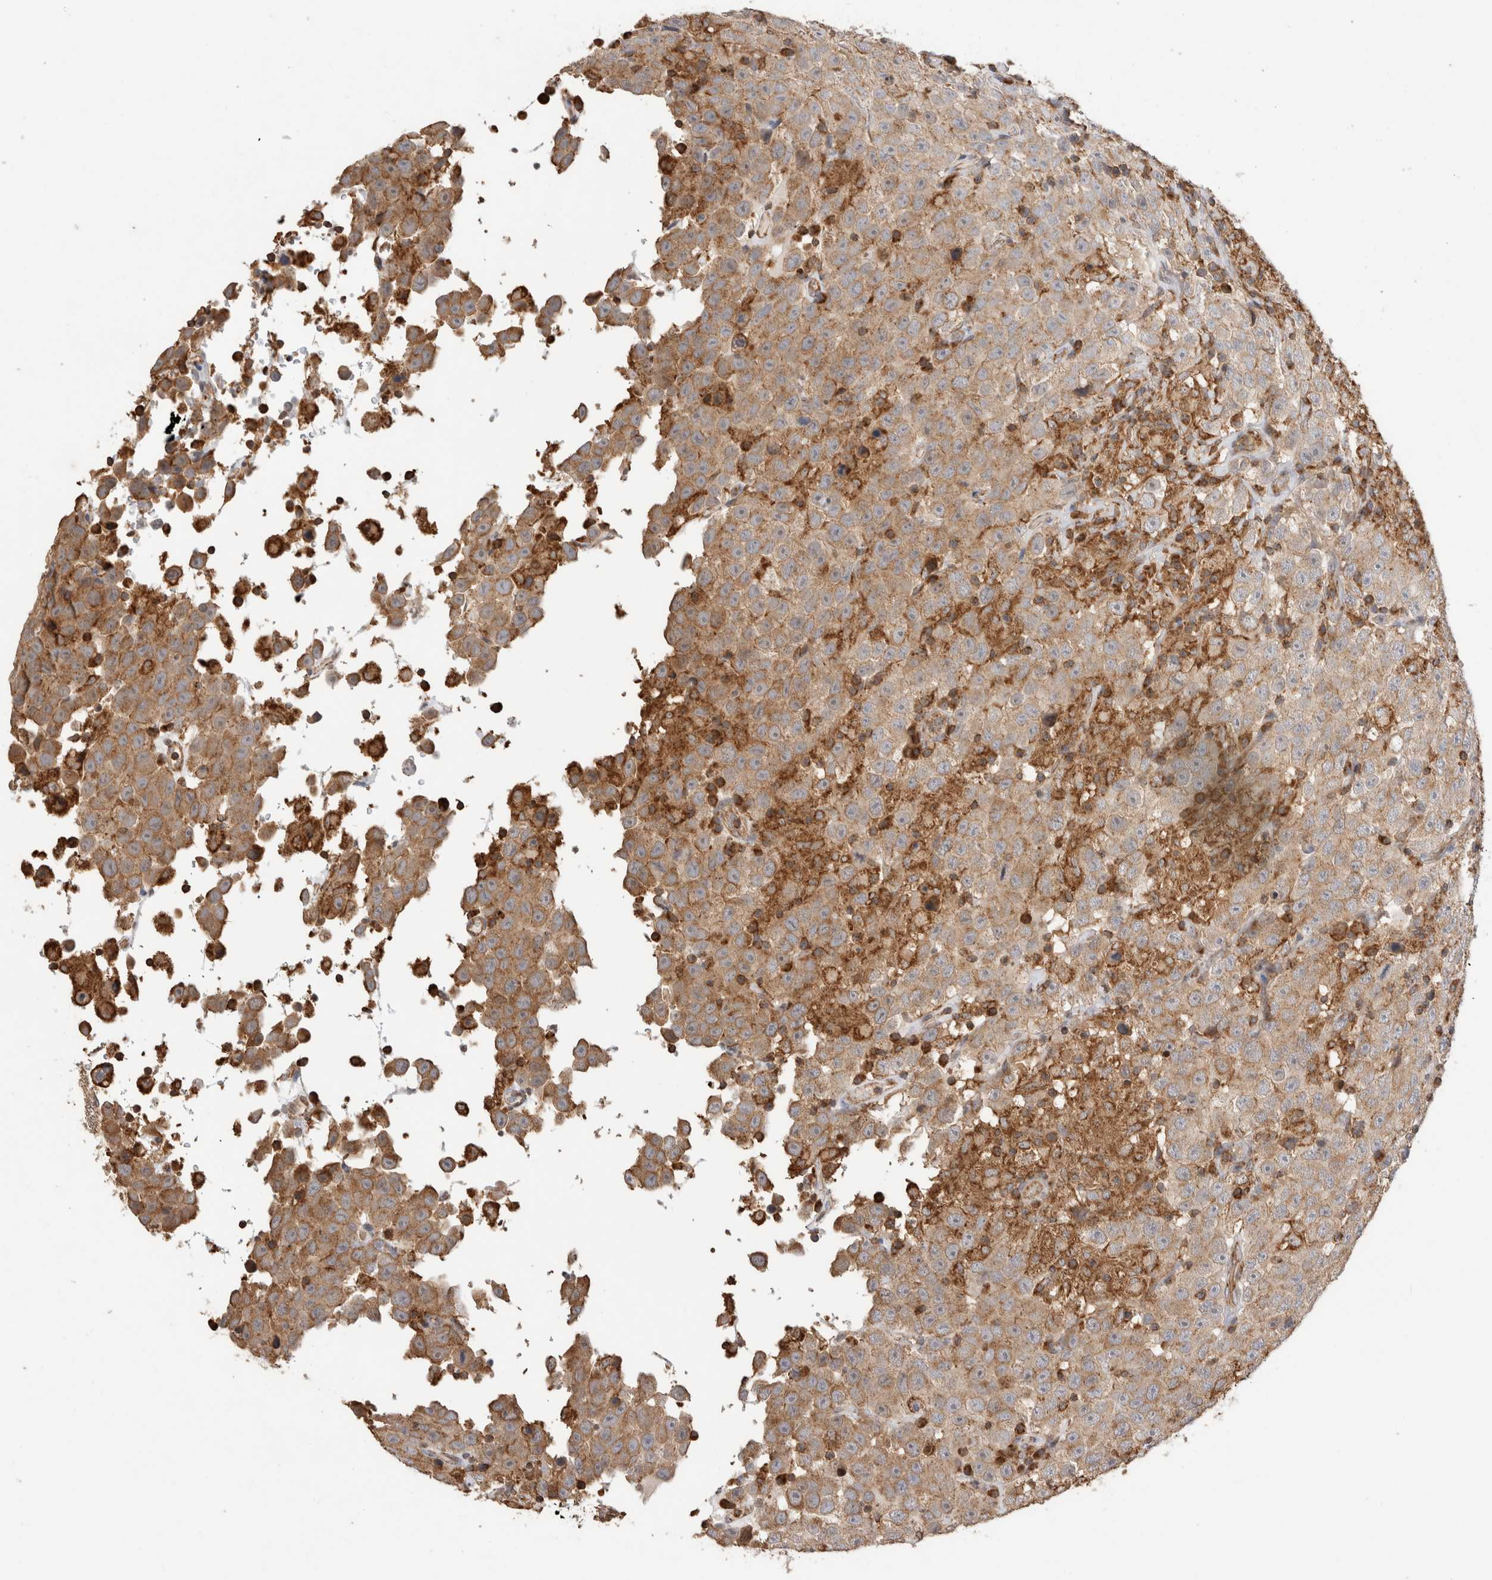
{"staining": {"intensity": "weak", "quantity": ">75%", "location": "cytoplasmic/membranous"}, "tissue": "testis cancer", "cell_type": "Tumor cells", "image_type": "cancer", "snomed": [{"axis": "morphology", "description": "Seminoma, NOS"}, {"axis": "topography", "description": "Testis"}], "caption": "Testis seminoma stained with DAB immunohistochemistry exhibits low levels of weak cytoplasmic/membranous positivity in approximately >75% of tumor cells. (Brightfield microscopy of DAB IHC at high magnification).", "gene": "IMMP2L", "patient": {"sex": "male", "age": 41}}